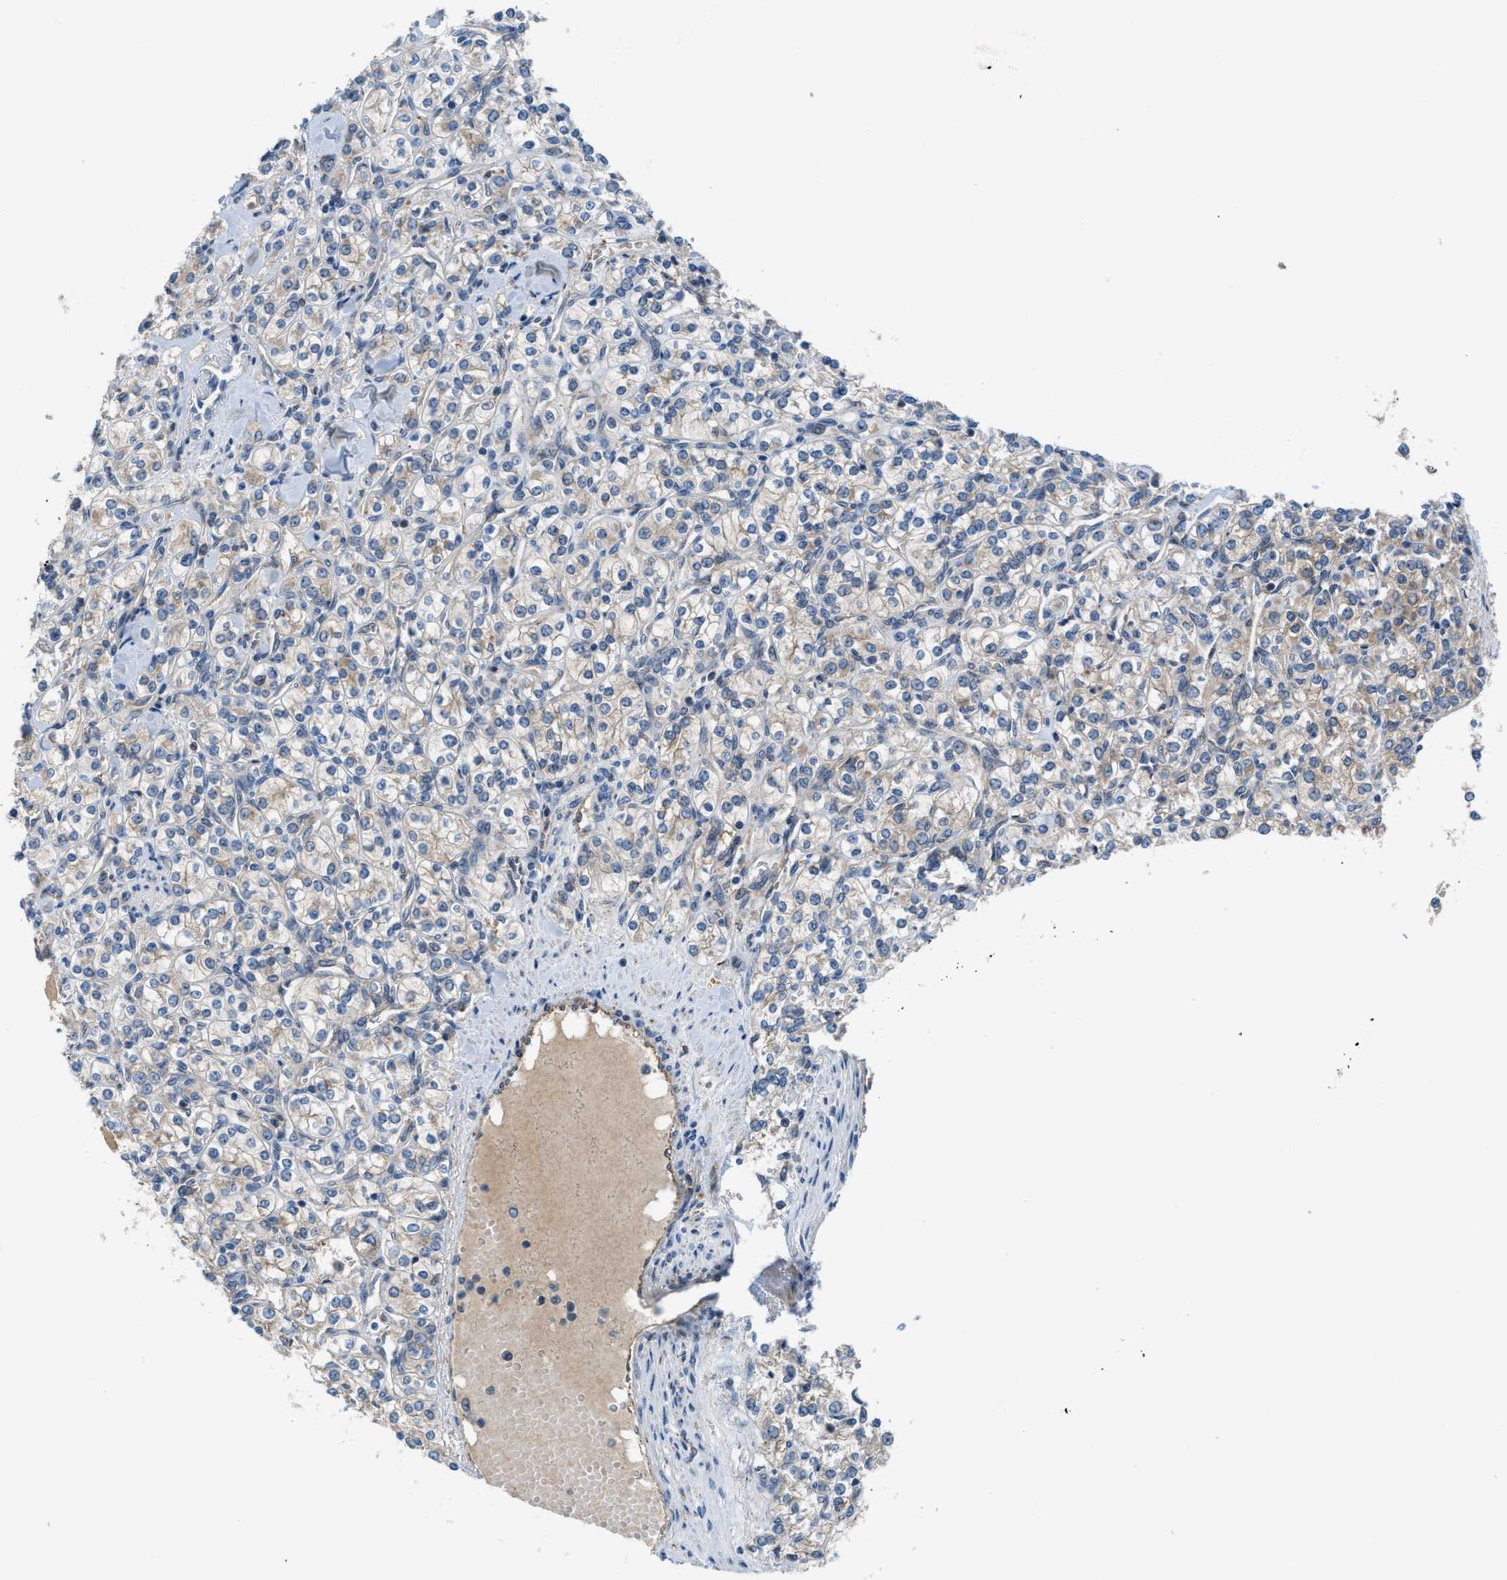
{"staining": {"intensity": "negative", "quantity": "none", "location": "none"}, "tissue": "renal cancer", "cell_type": "Tumor cells", "image_type": "cancer", "snomed": [{"axis": "morphology", "description": "Adenocarcinoma, NOS"}, {"axis": "topography", "description": "Kidney"}], "caption": "DAB immunohistochemical staining of human renal adenocarcinoma reveals no significant positivity in tumor cells.", "gene": "BAZ2B", "patient": {"sex": "male", "age": 77}}